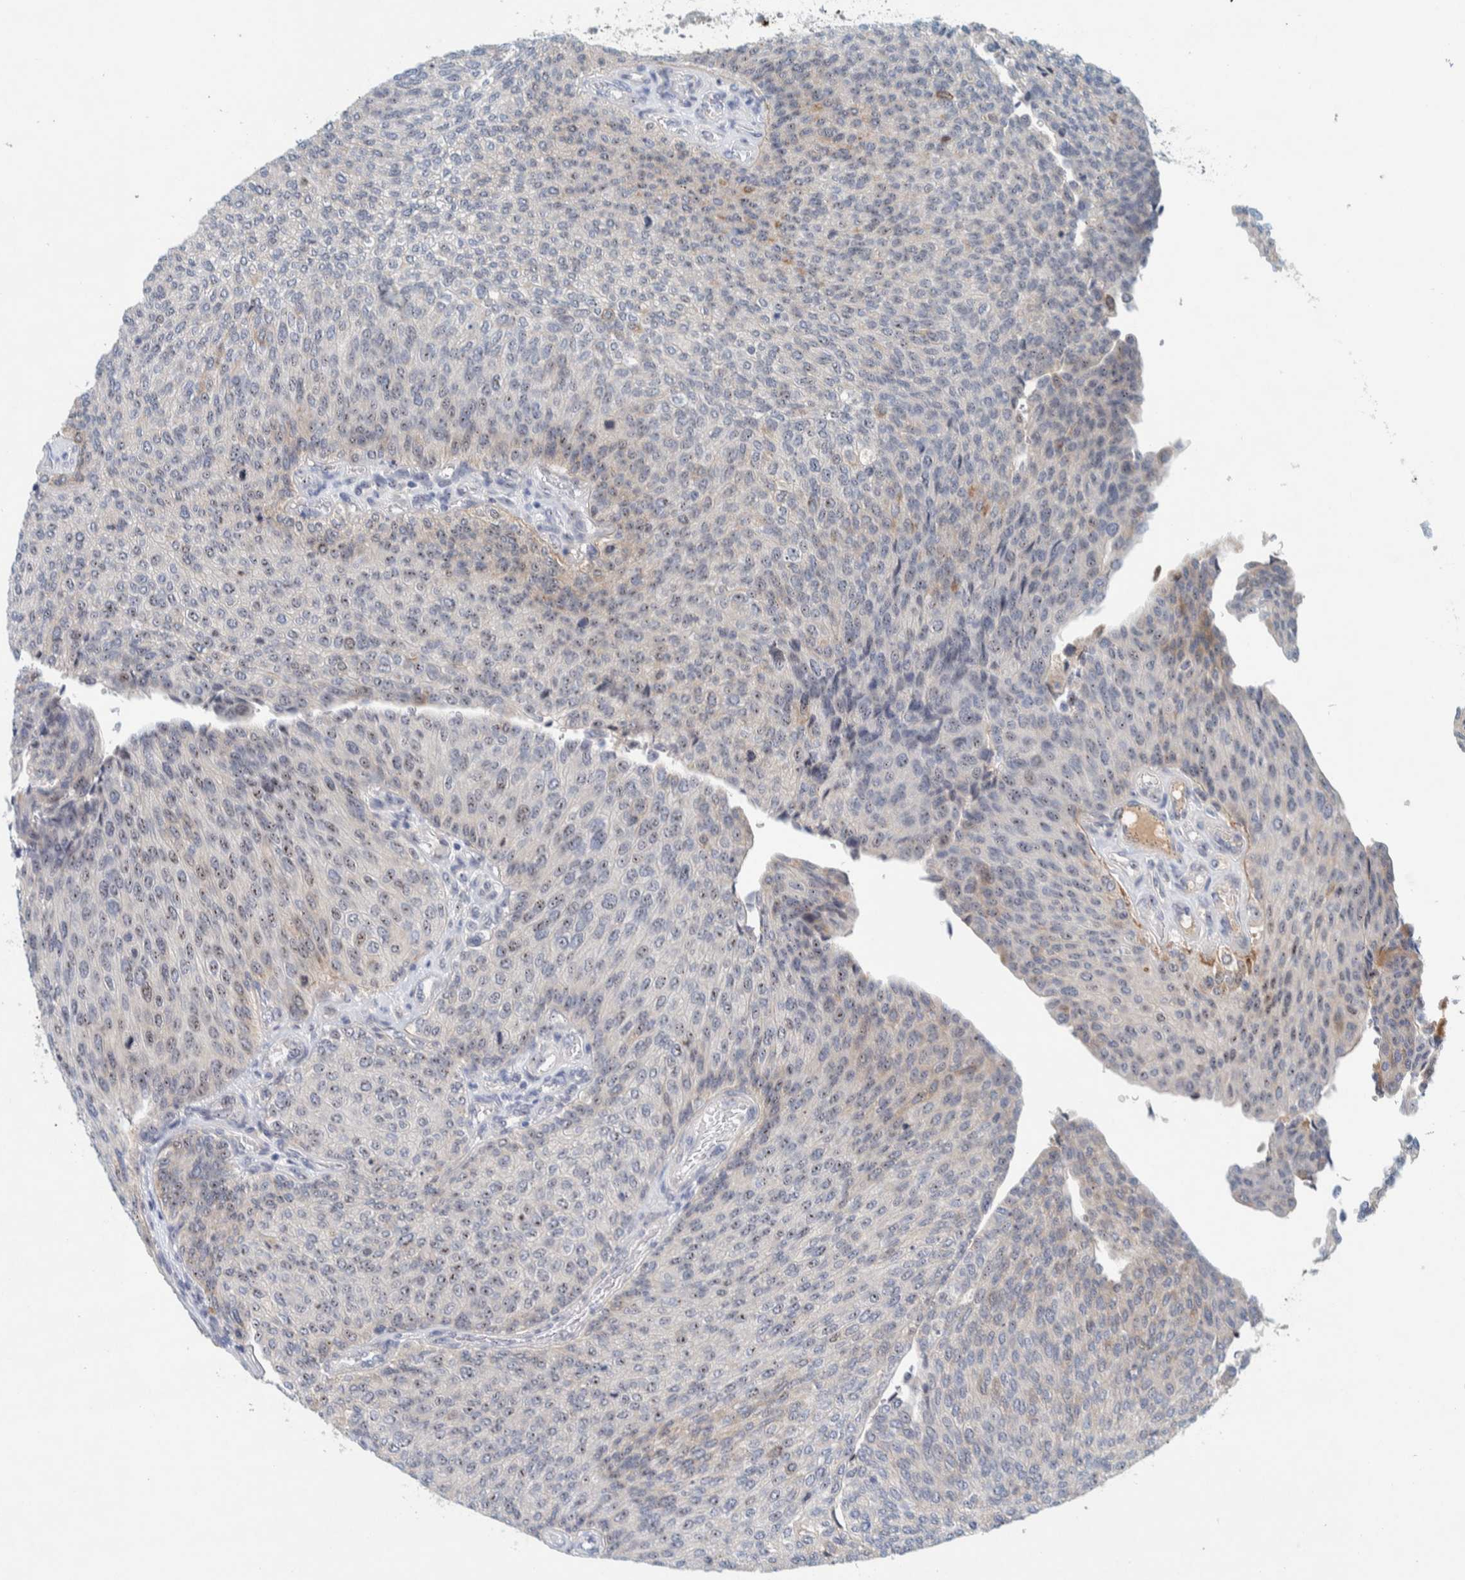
{"staining": {"intensity": "moderate", "quantity": "25%-75%", "location": "cytoplasmic/membranous,nuclear"}, "tissue": "urothelial cancer", "cell_type": "Tumor cells", "image_type": "cancer", "snomed": [{"axis": "morphology", "description": "Urothelial carcinoma, Low grade"}, {"axis": "topography", "description": "Urinary bladder"}], "caption": "This photomicrograph shows IHC staining of human low-grade urothelial carcinoma, with medium moderate cytoplasmic/membranous and nuclear staining in approximately 25%-75% of tumor cells.", "gene": "NOL11", "patient": {"sex": "female", "age": 79}}